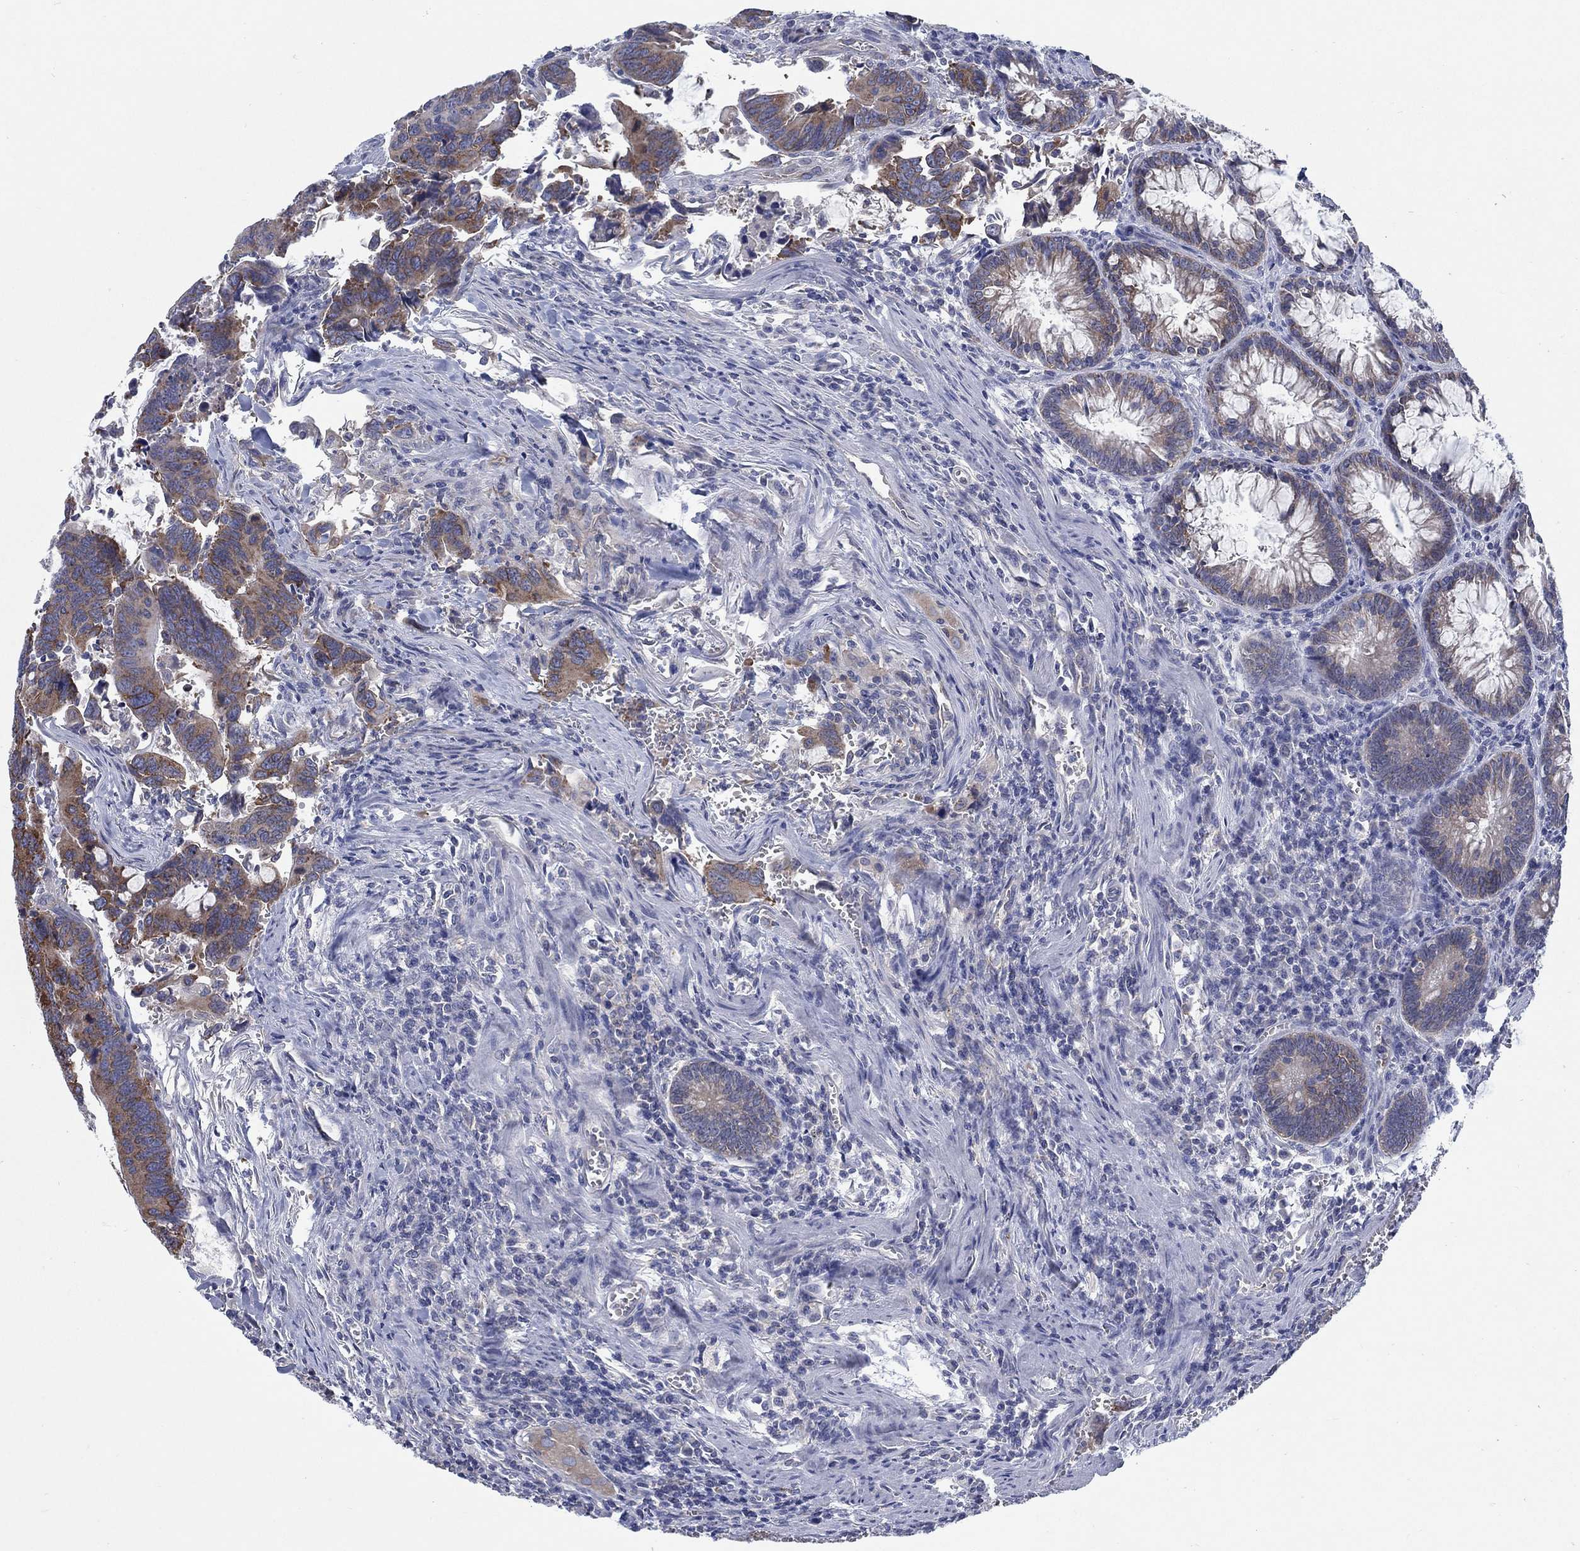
{"staining": {"intensity": "strong", "quantity": "25%-75%", "location": "cytoplasmic/membranous"}, "tissue": "colorectal cancer", "cell_type": "Tumor cells", "image_type": "cancer", "snomed": [{"axis": "morphology", "description": "Adenocarcinoma, NOS"}, {"axis": "topography", "description": "Rectum"}], "caption": "Approximately 25%-75% of tumor cells in colorectal adenocarcinoma display strong cytoplasmic/membranous protein staining as visualized by brown immunohistochemical staining.", "gene": "TMEM59", "patient": {"sex": "male", "age": 67}}